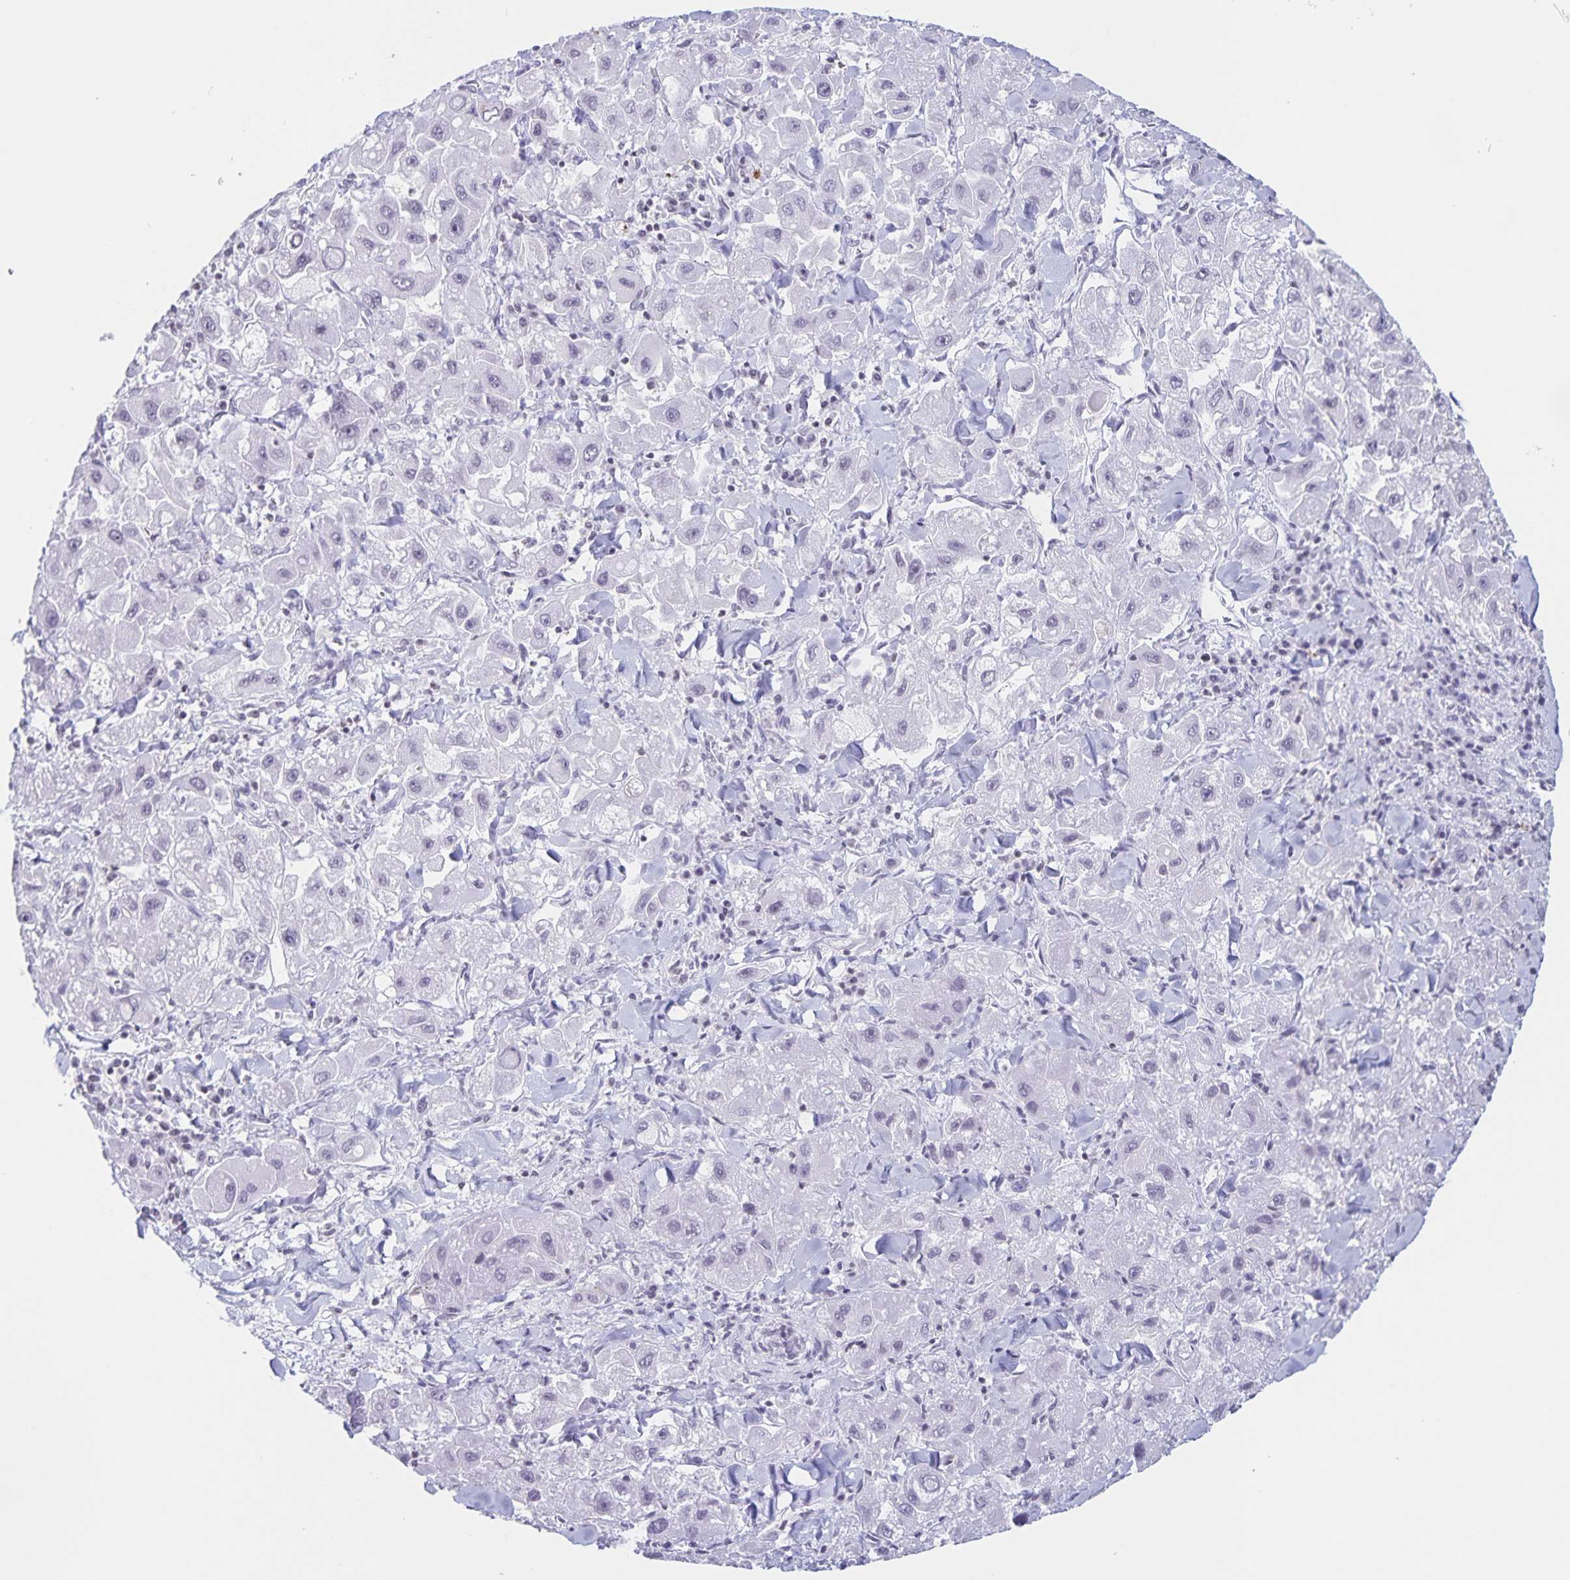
{"staining": {"intensity": "negative", "quantity": "none", "location": "none"}, "tissue": "liver cancer", "cell_type": "Tumor cells", "image_type": "cancer", "snomed": [{"axis": "morphology", "description": "Carcinoma, Hepatocellular, NOS"}, {"axis": "topography", "description": "Liver"}], "caption": "DAB (3,3'-diaminobenzidine) immunohistochemical staining of human liver hepatocellular carcinoma displays no significant staining in tumor cells.", "gene": "LCE6A", "patient": {"sex": "male", "age": 24}}